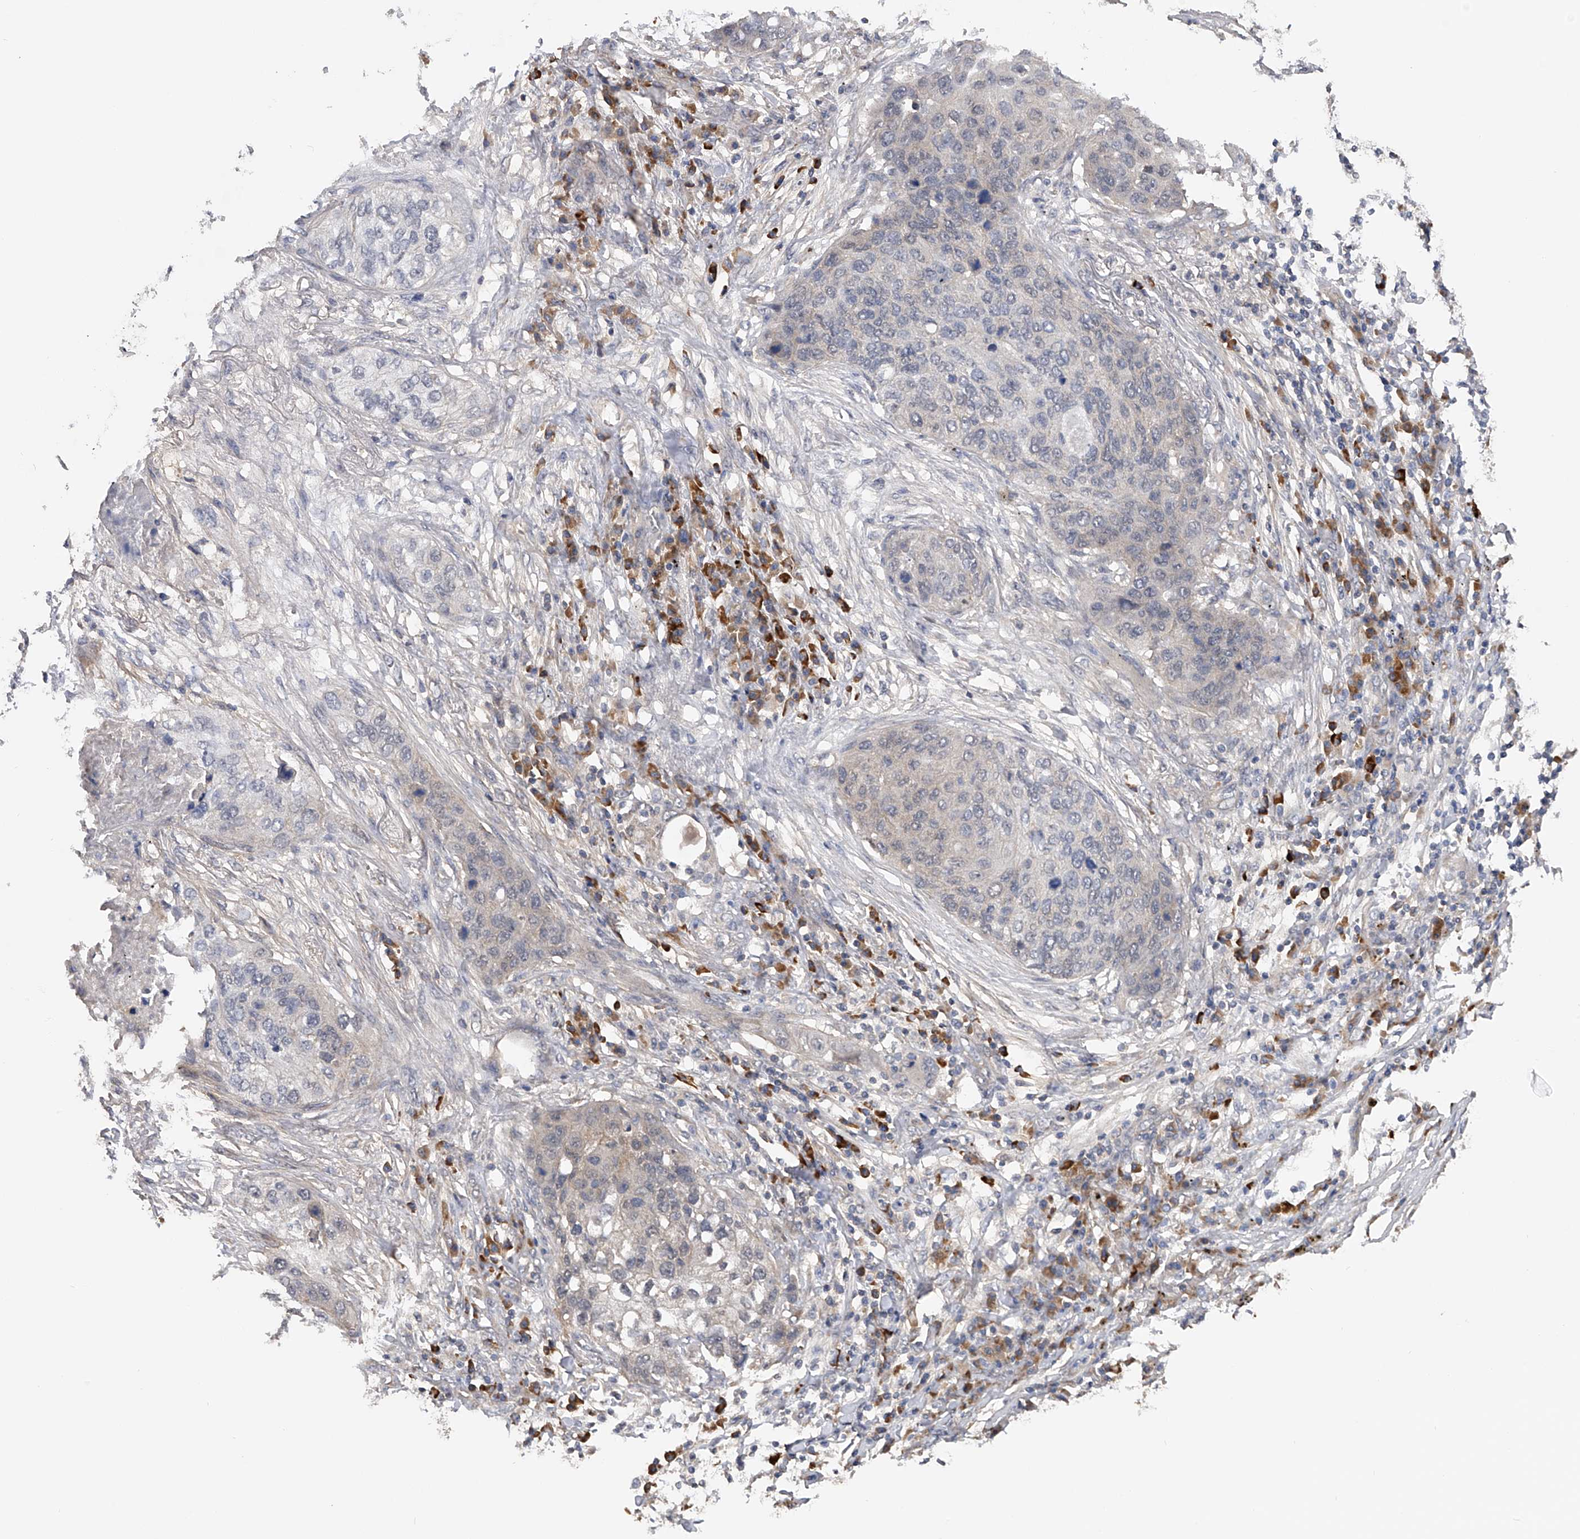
{"staining": {"intensity": "negative", "quantity": "none", "location": "none"}, "tissue": "lung cancer", "cell_type": "Tumor cells", "image_type": "cancer", "snomed": [{"axis": "morphology", "description": "Squamous cell carcinoma, NOS"}, {"axis": "topography", "description": "Lung"}], "caption": "A photomicrograph of squamous cell carcinoma (lung) stained for a protein shows no brown staining in tumor cells.", "gene": "CFAP298", "patient": {"sex": "female", "age": 63}}